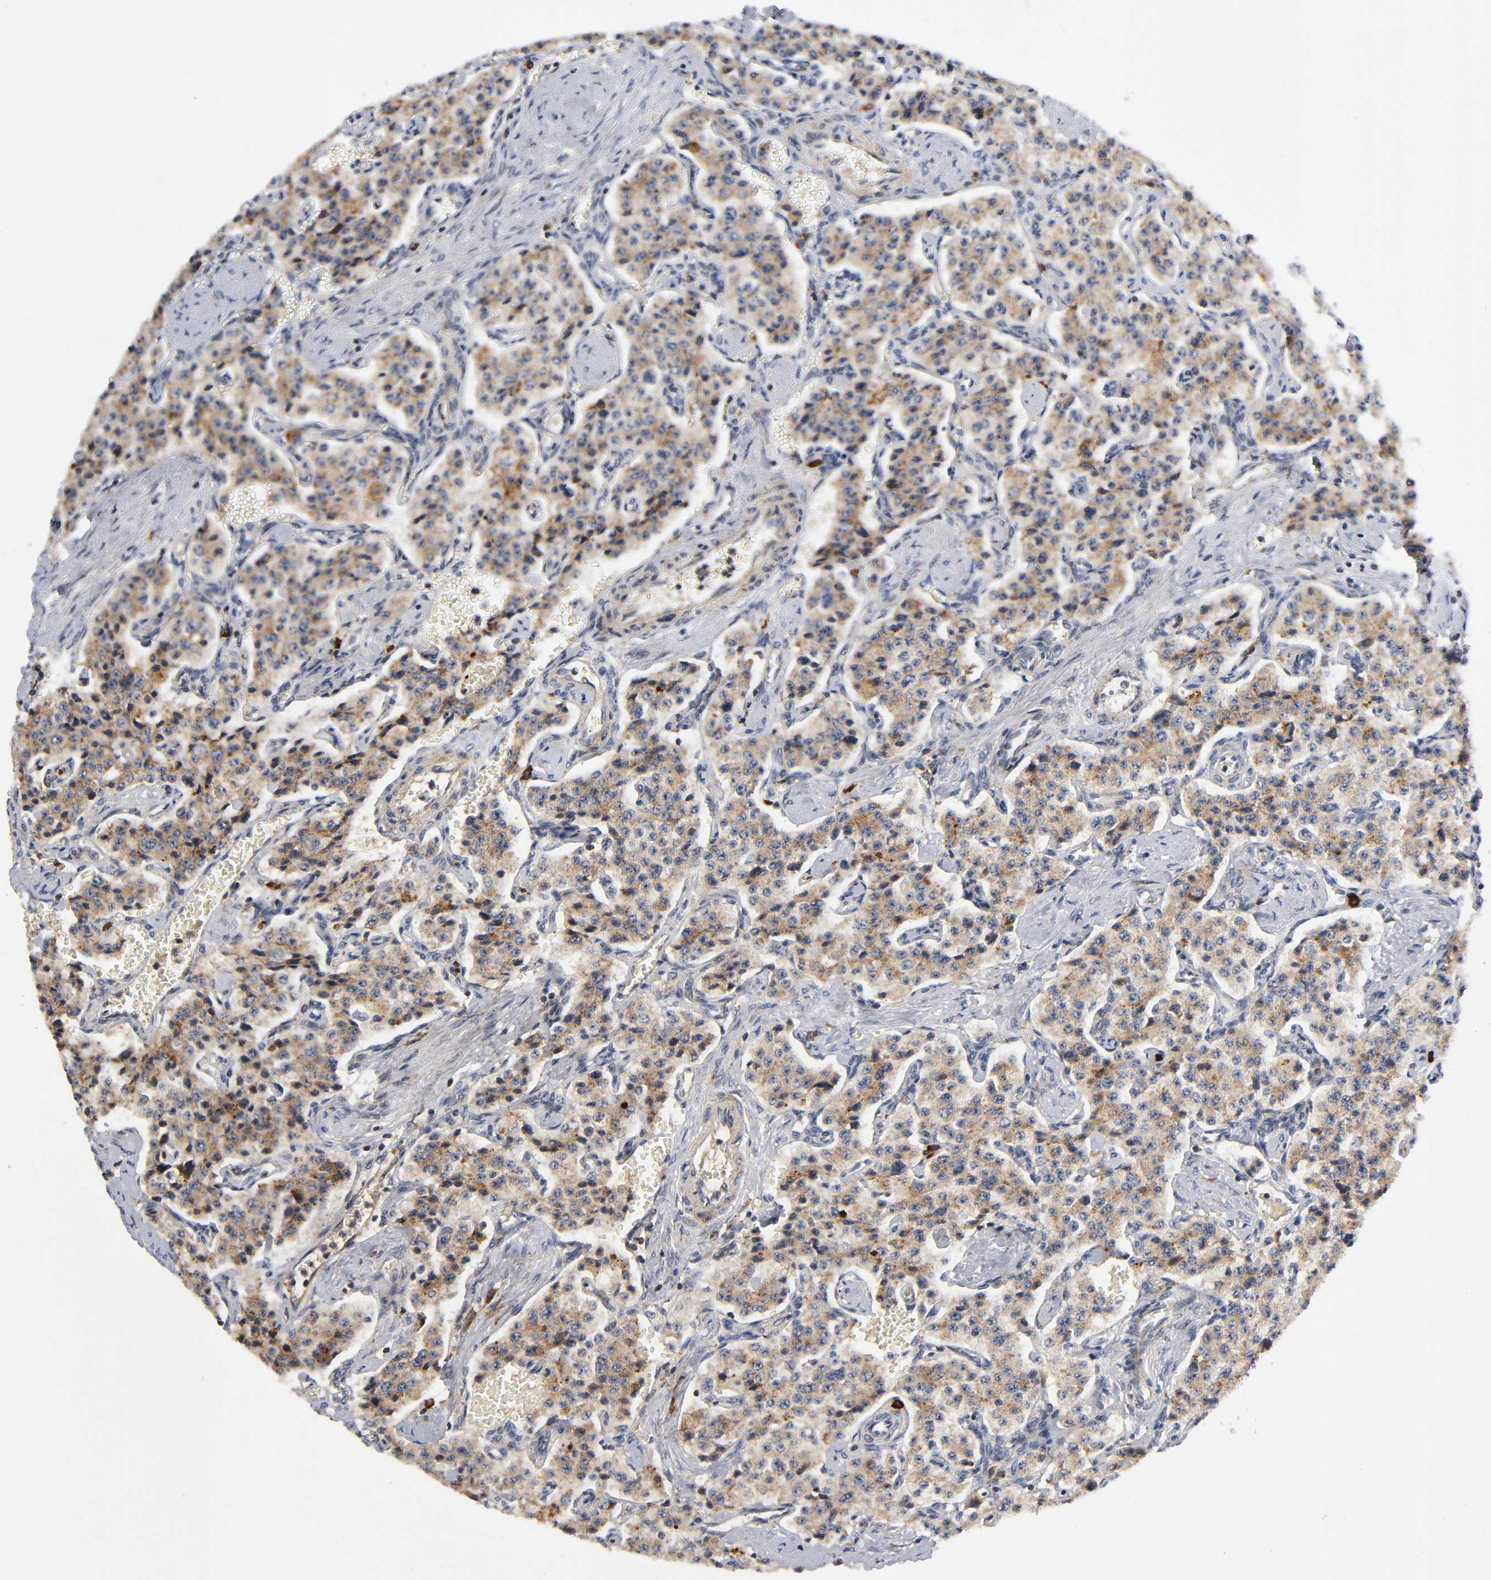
{"staining": {"intensity": "moderate", "quantity": ">75%", "location": "cytoplasmic/membranous"}, "tissue": "carcinoid", "cell_type": "Tumor cells", "image_type": "cancer", "snomed": [{"axis": "morphology", "description": "Carcinoid, malignant, NOS"}, {"axis": "topography", "description": "Small intestine"}], "caption": "This histopathology image reveals IHC staining of carcinoid, with medium moderate cytoplasmic/membranous expression in approximately >75% of tumor cells.", "gene": "EIF5", "patient": {"sex": "male", "age": 52}}